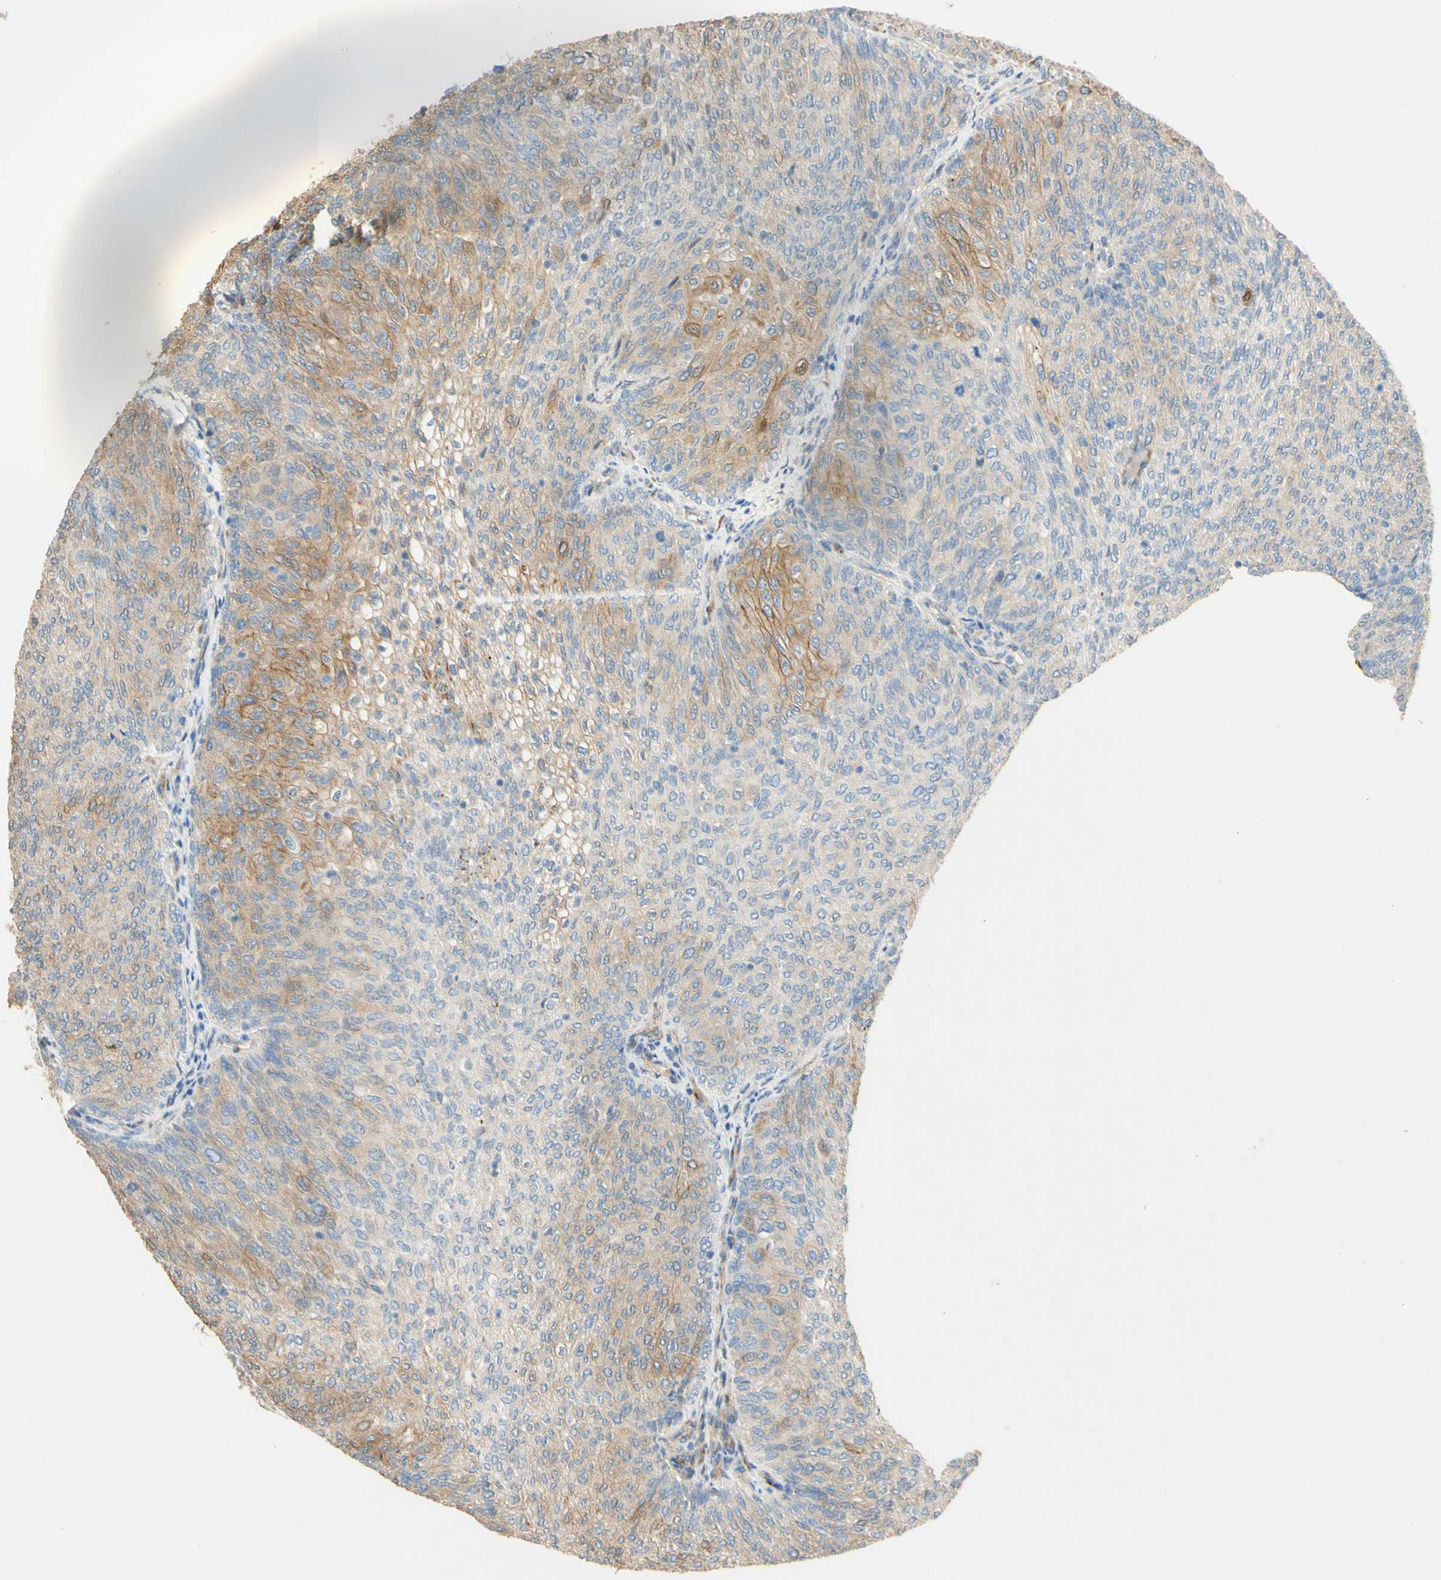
{"staining": {"intensity": "moderate", "quantity": "25%-75%", "location": "cytoplasmic/membranous"}, "tissue": "urothelial cancer", "cell_type": "Tumor cells", "image_type": "cancer", "snomed": [{"axis": "morphology", "description": "Urothelial carcinoma, Low grade"}, {"axis": "topography", "description": "Urinary bladder"}], "caption": "Low-grade urothelial carcinoma stained for a protein shows moderate cytoplasmic/membranous positivity in tumor cells.", "gene": "DKK3", "patient": {"sex": "female", "age": 79}}